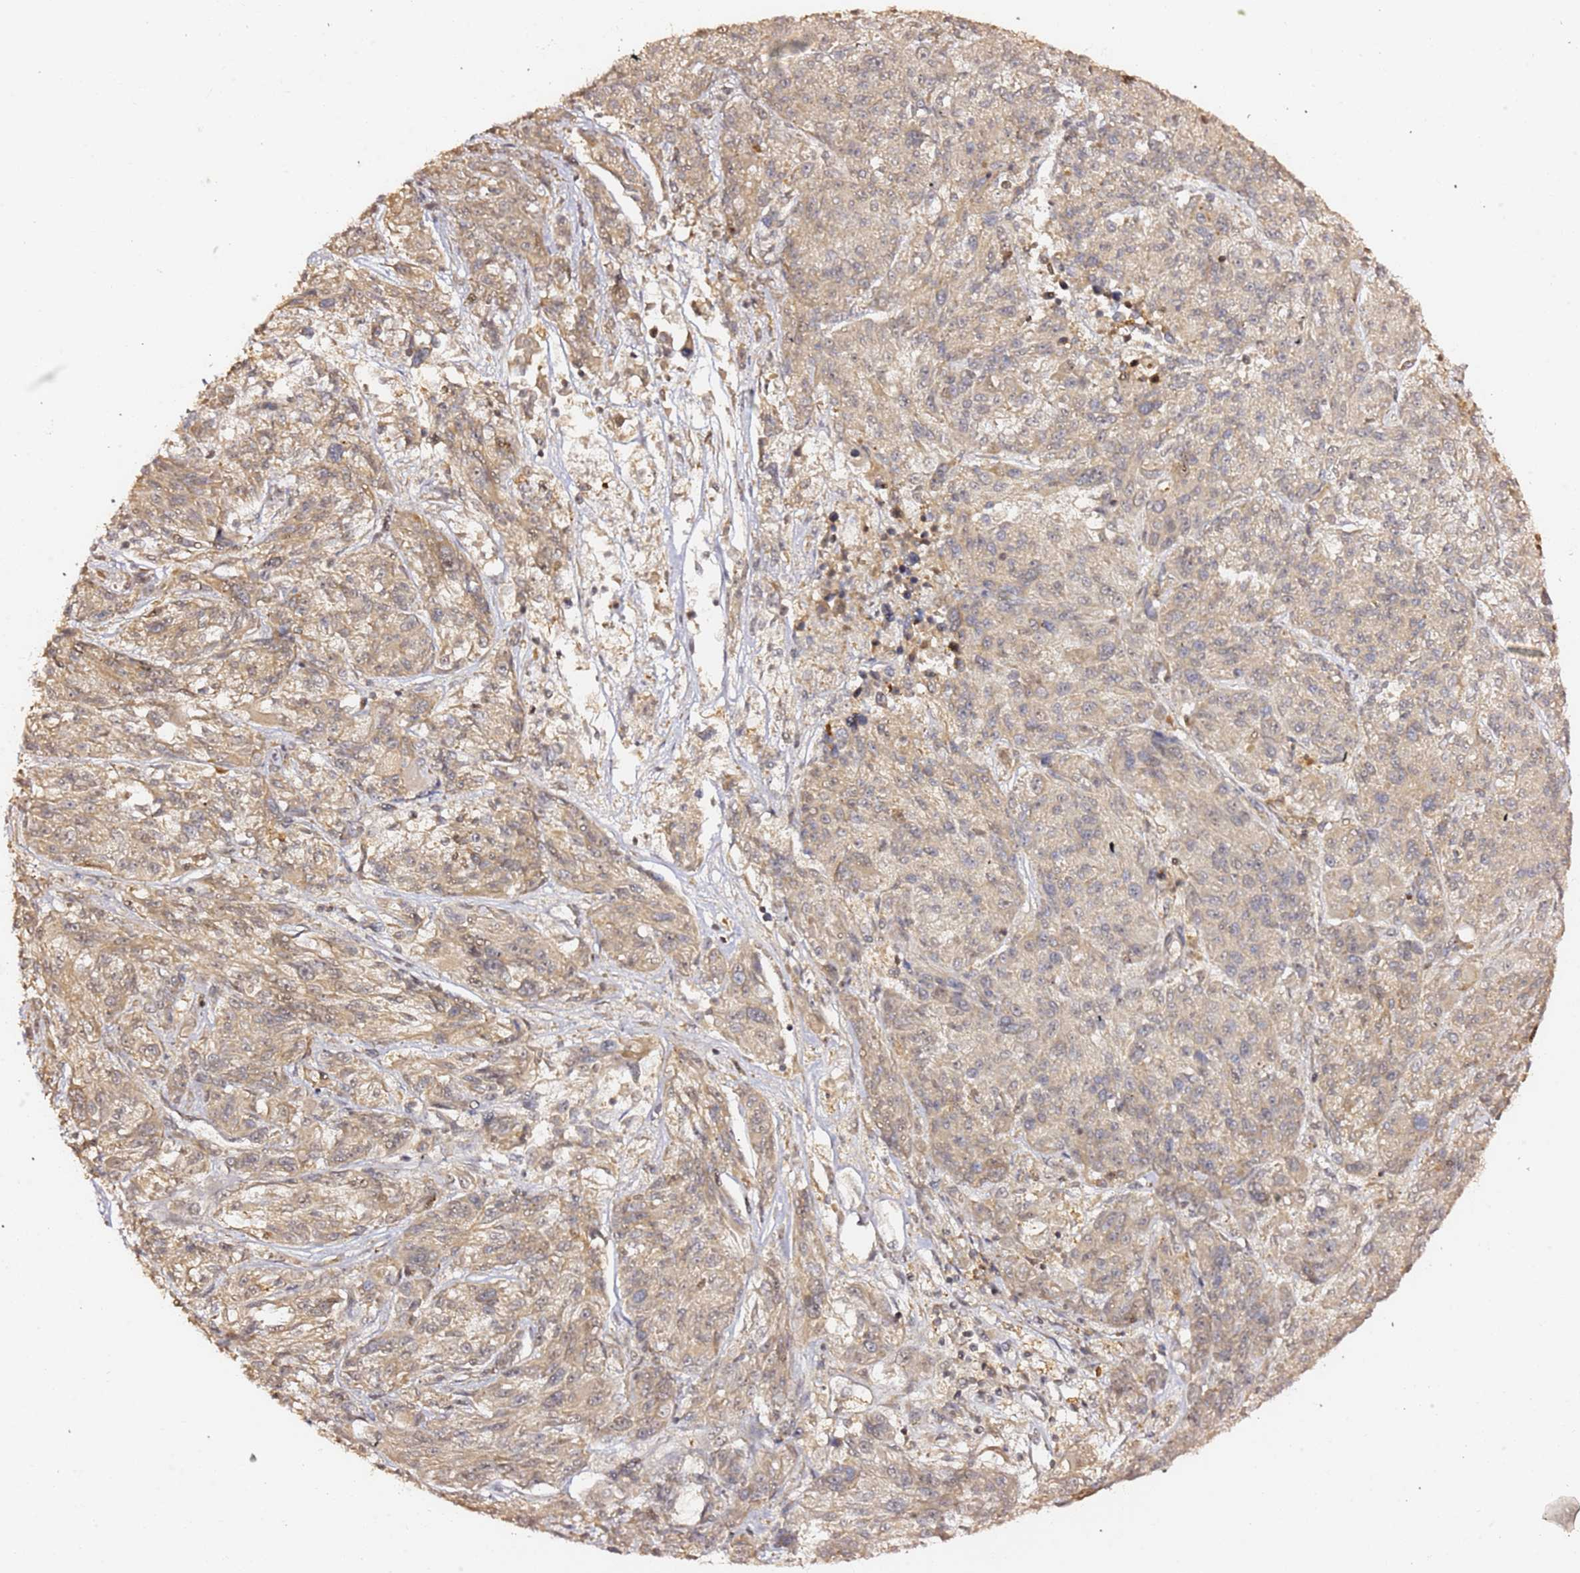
{"staining": {"intensity": "weak", "quantity": "25%-75%", "location": "cytoplasmic/membranous"}, "tissue": "melanoma", "cell_type": "Tumor cells", "image_type": "cancer", "snomed": [{"axis": "morphology", "description": "Malignant melanoma, NOS"}, {"axis": "topography", "description": "Skin"}], "caption": "Melanoma stained with DAB (3,3'-diaminobenzidine) immunohistochemistry exhibits low levels of weak cytoplasmic/membranous expression in approximately 25%-75% of tumor cells. The staining was performed using DAB (3,3'-diaminobenzidine) to visualize the protein expression in brown, while the nuclei were stained in blue with hematoxylin (Magnification: 20x).", "gene": "OR5V1", "patient": {"sex": "male", "age": 53}}